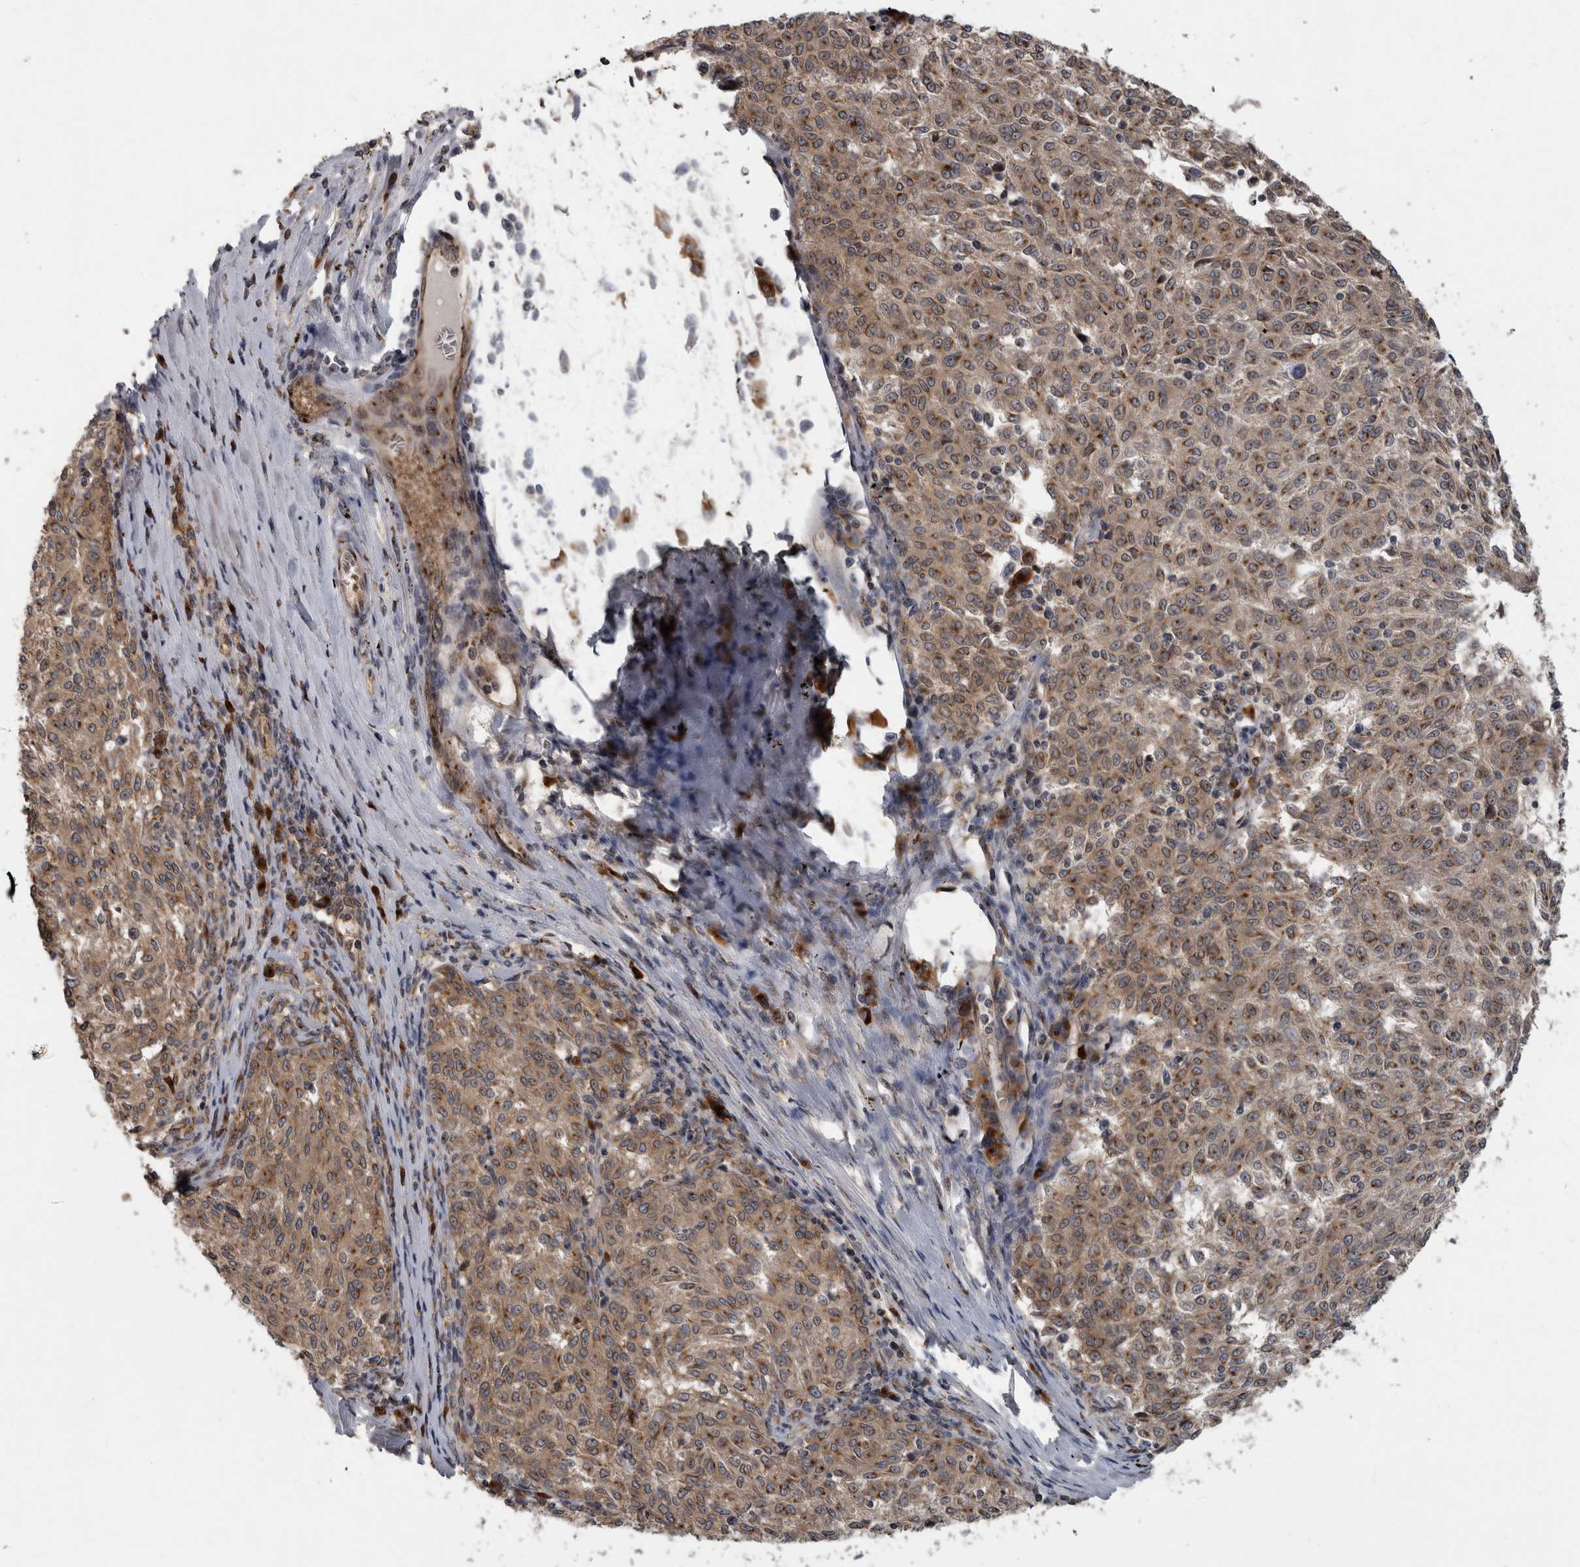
{"staining": {"intensity": "strong", "quantity": "25%-75%", "location": "cytoplasmic/membranous"}, "tissue": "melanoma", "cell_type": "Tumor cells", "image_type": "cancer", "snomed": [{"axis": "morphology", "description": "Malignant melanoma, NOS"}, {"axis": "topography", "description": "Skin"}], "caption": "DAB immunohistochemical staining of melanoma exhibits strong cytoplasmic/membranous protein positivity in about 25%-75% of tumor cells.", "gene": "LMAN2L", "patient": {"sex": "female", "age": 72}}